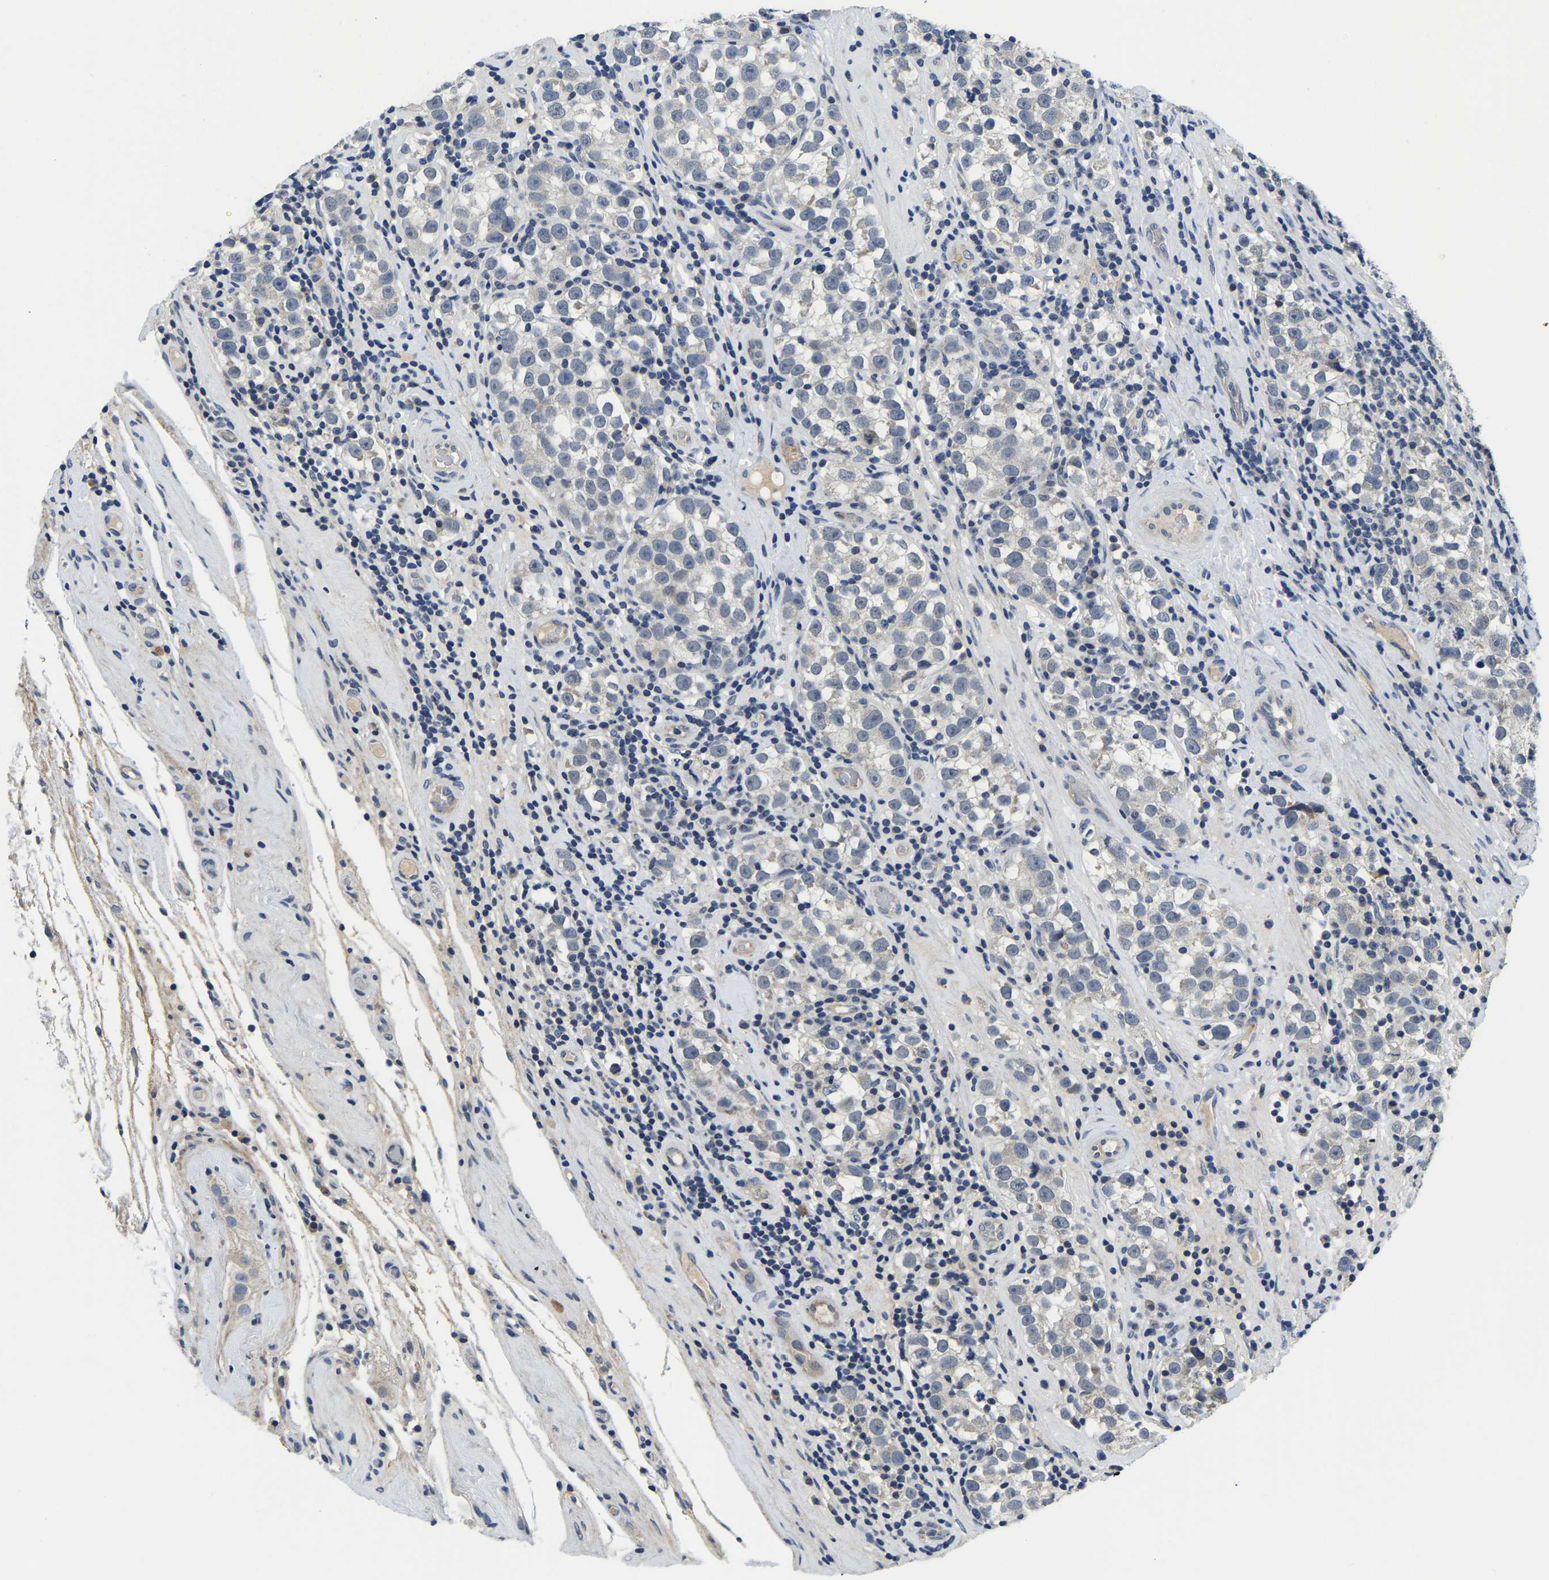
{"staining": {"intensity": "negative", "quantity": "none", "location": "none"}, "tissue": "testis cancer", "cell_type": "Tumor cells", "image_type": "cancer", "snomed": [{"axis": "morphology", "description": "Normal tissue, NOS"}, {"axis": "morphology", "description": "Seminoma, NOS"}, {"axis": "topography", "description": "Testis"}], "caption": "Immunohistochemistry (IHC) image of neoplastic tissue: human testis seminoma stained with DAB exhibits no significant protein positivity in tumor cells.", "gene": "ITGA2", "patient": {"sex": "male", "age": 43}}